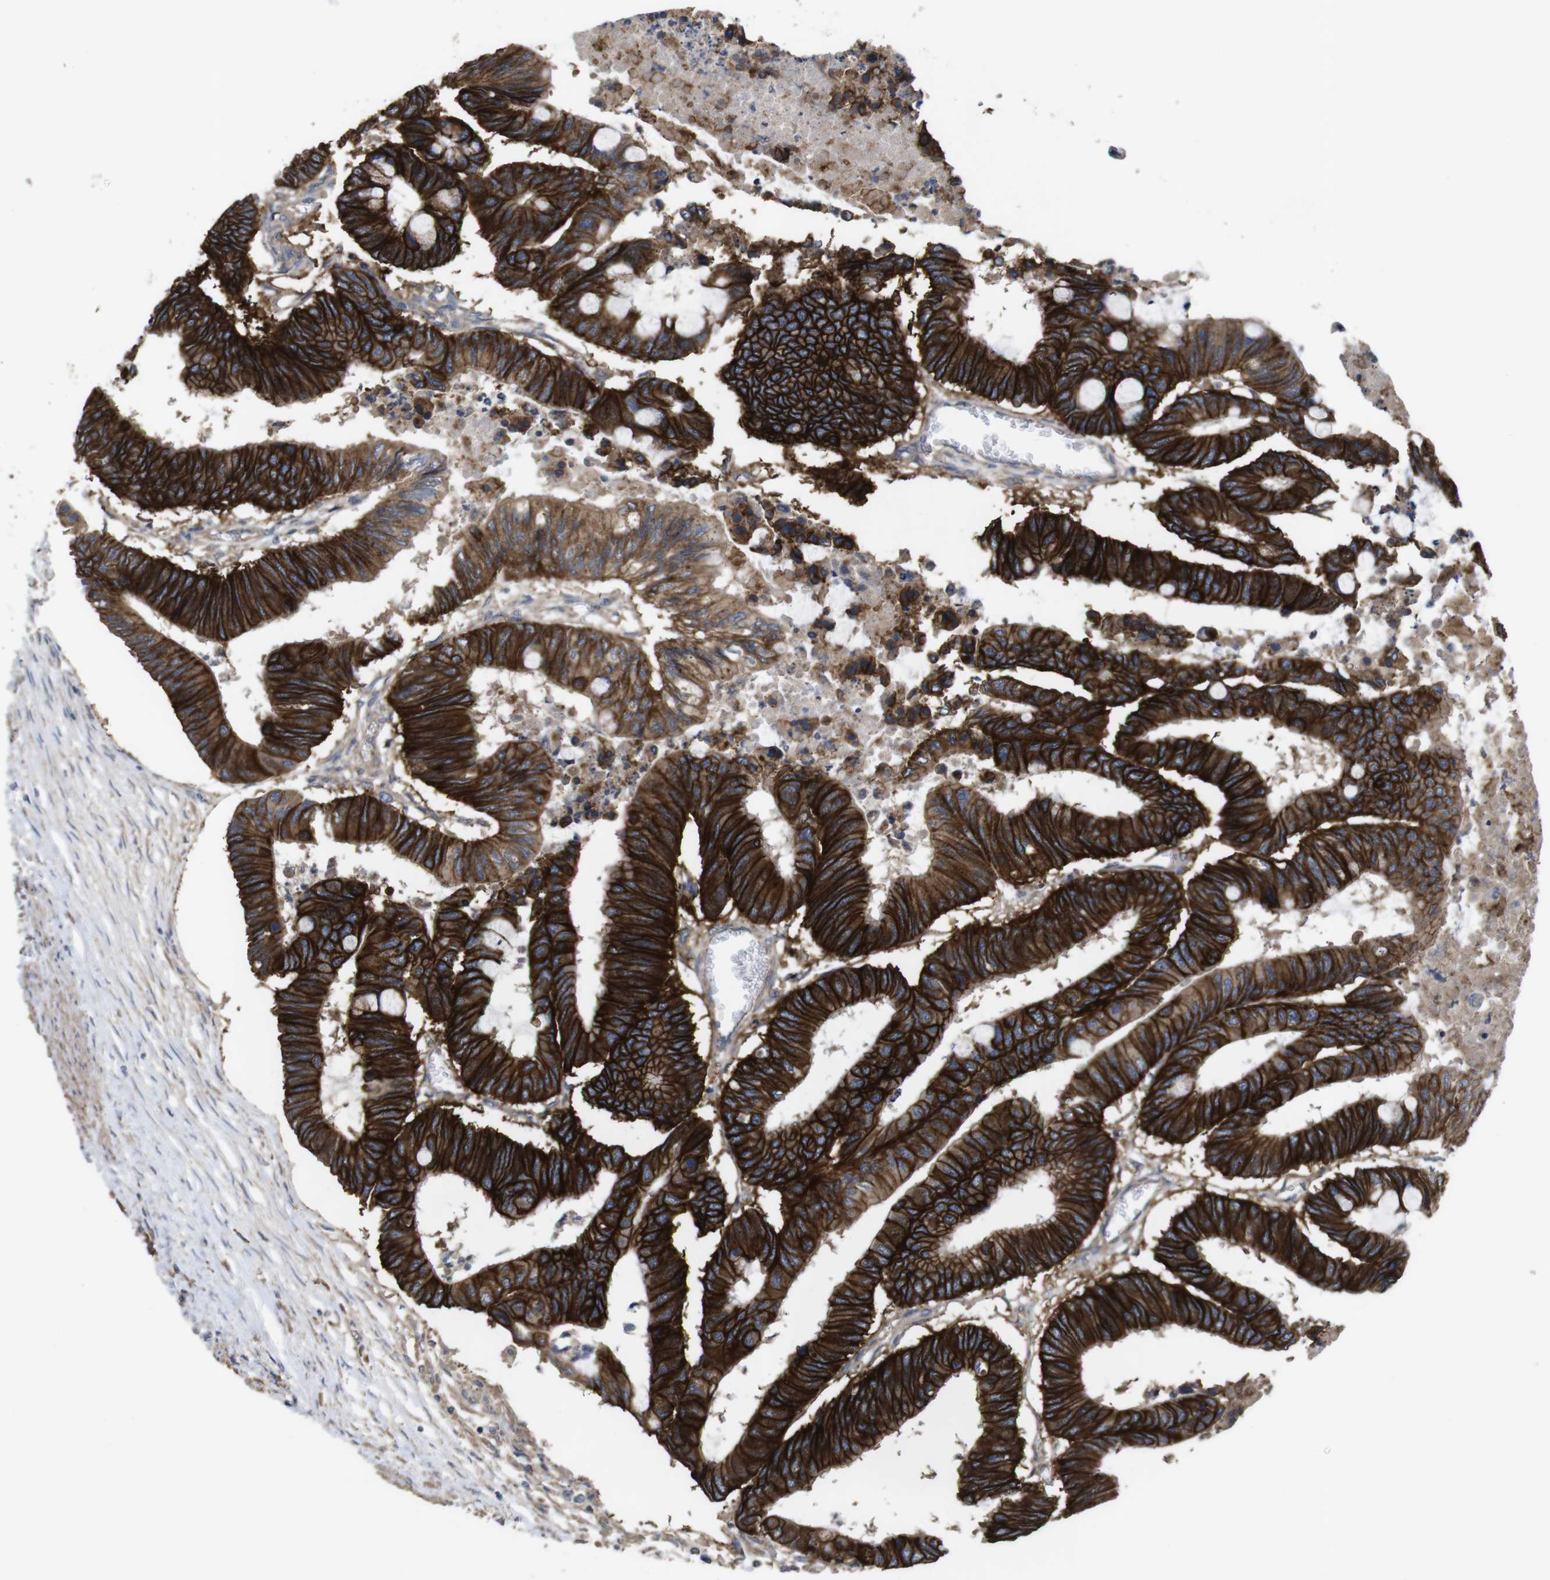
{"staining": {"intensity": "strong", "quantity": ">75%", "location": "cytoplasmic/membranous"}, "tissue": "colorectal cancer", "cell_type": "Tumor cells", "image_type": "cancer", "snomed": [{"axis": "morphology", "description": "Normal tissue, NOS"}, {"axis": "morphology", "description": "Adenocarcinoma, NOS"}, {"axis": "topography", "description": "Rectum"}, {"axis": "topography", "description": "Peripheral nerve tissue"}], "caption": "Human colorectal cancer (adenocarcinoma) stained with a brown dye exhibits strong cytoplasmic/membranous positive expression in approximately >75% of tumor cells.", "gene": "KCNS3", "patient": {"sex": "male", "age": 92}}